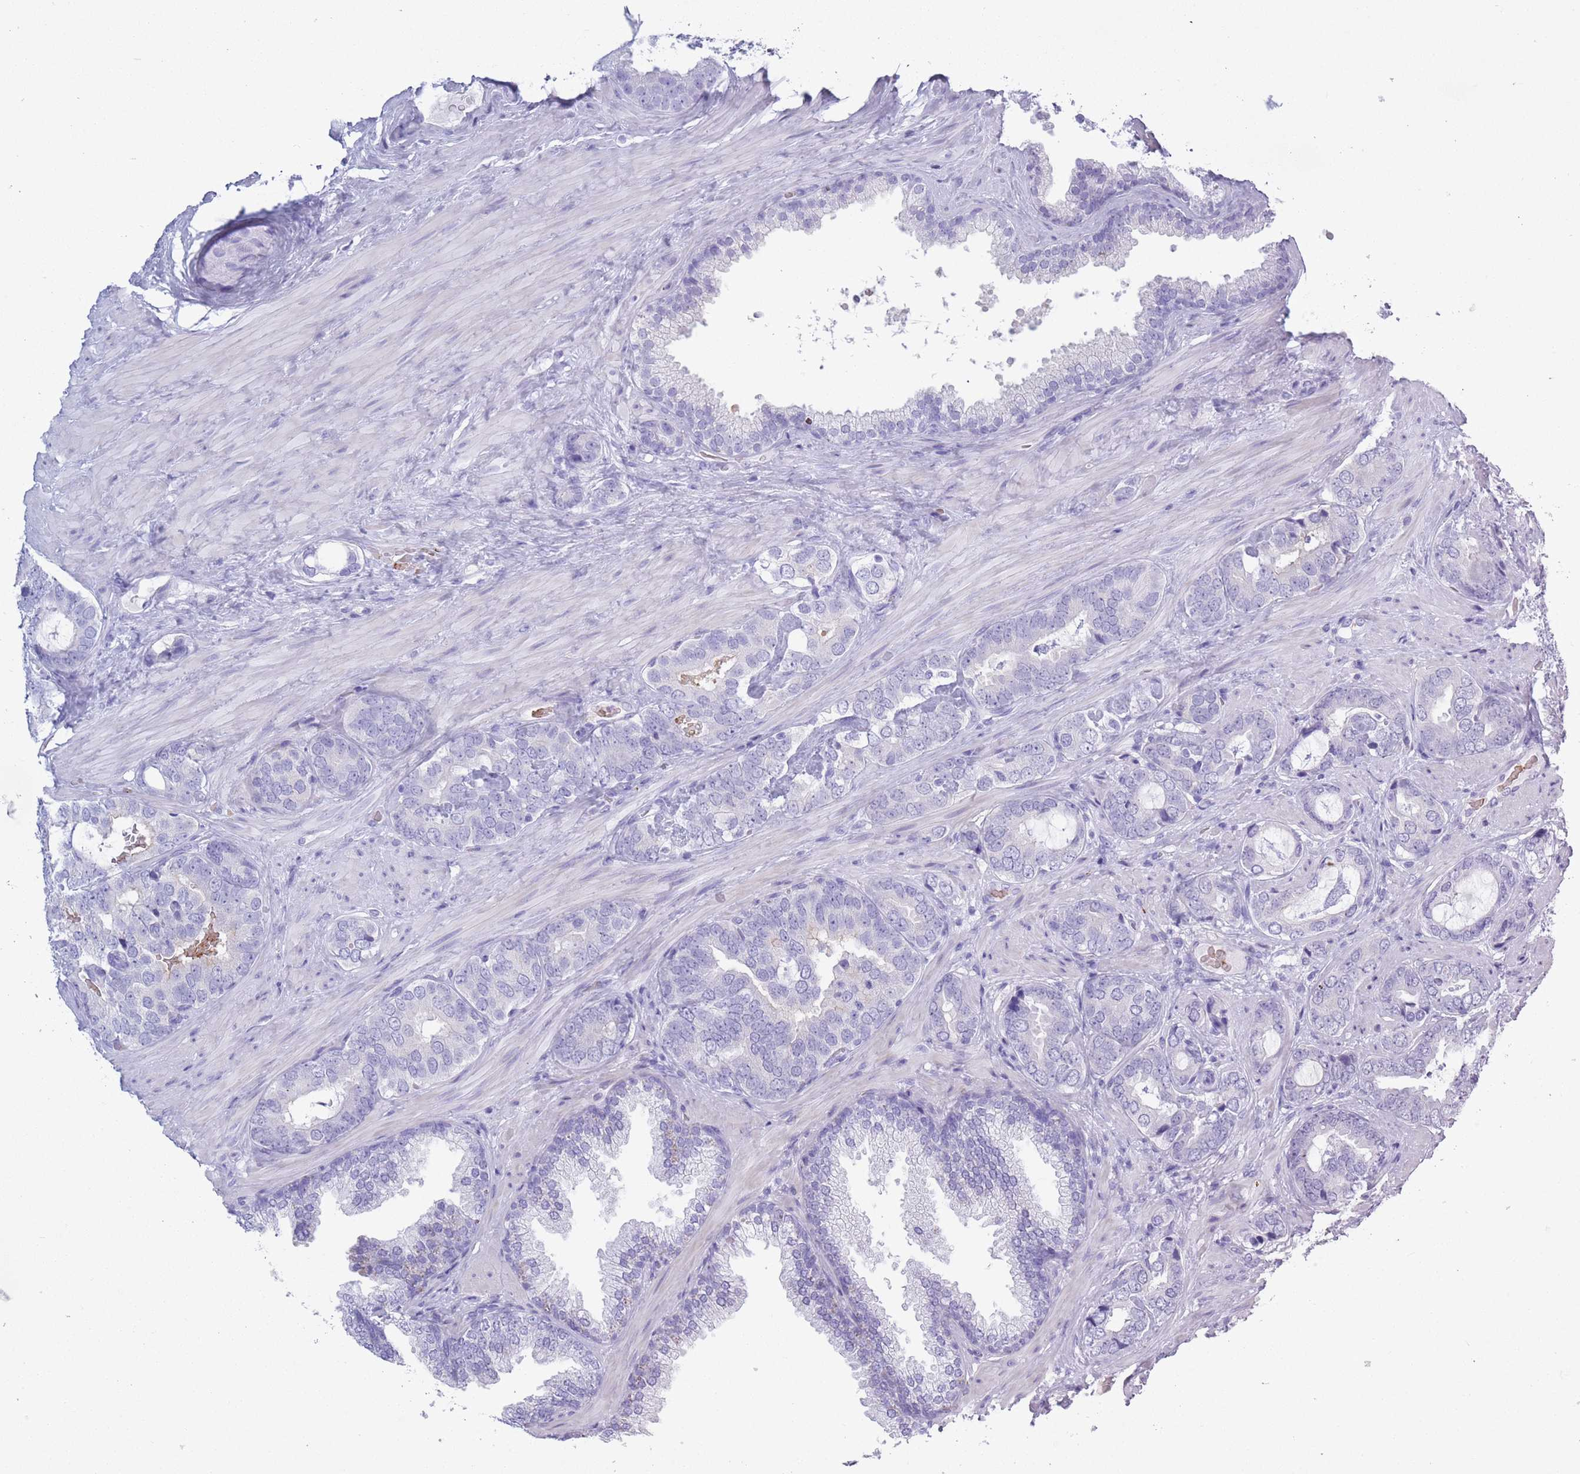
{"staining": {"intensity": "negative", "quantity": "none", "location": "none"}, "tissue": "prostate cancer", "cell_type": "Tumor cells", "image_type": "cancer", "snomed": [{"axis": "morphology", "description": "Adenocarcinoma, High grade"}, {"axis": "topography", "description": "Prostate"}], "caption": "Protein analysis of prostate high-grade adenocarcinoma displays no significant staining in tumor cells.", "gene": "OR7C1", "patient": {"sex": "male", "age": 71}}